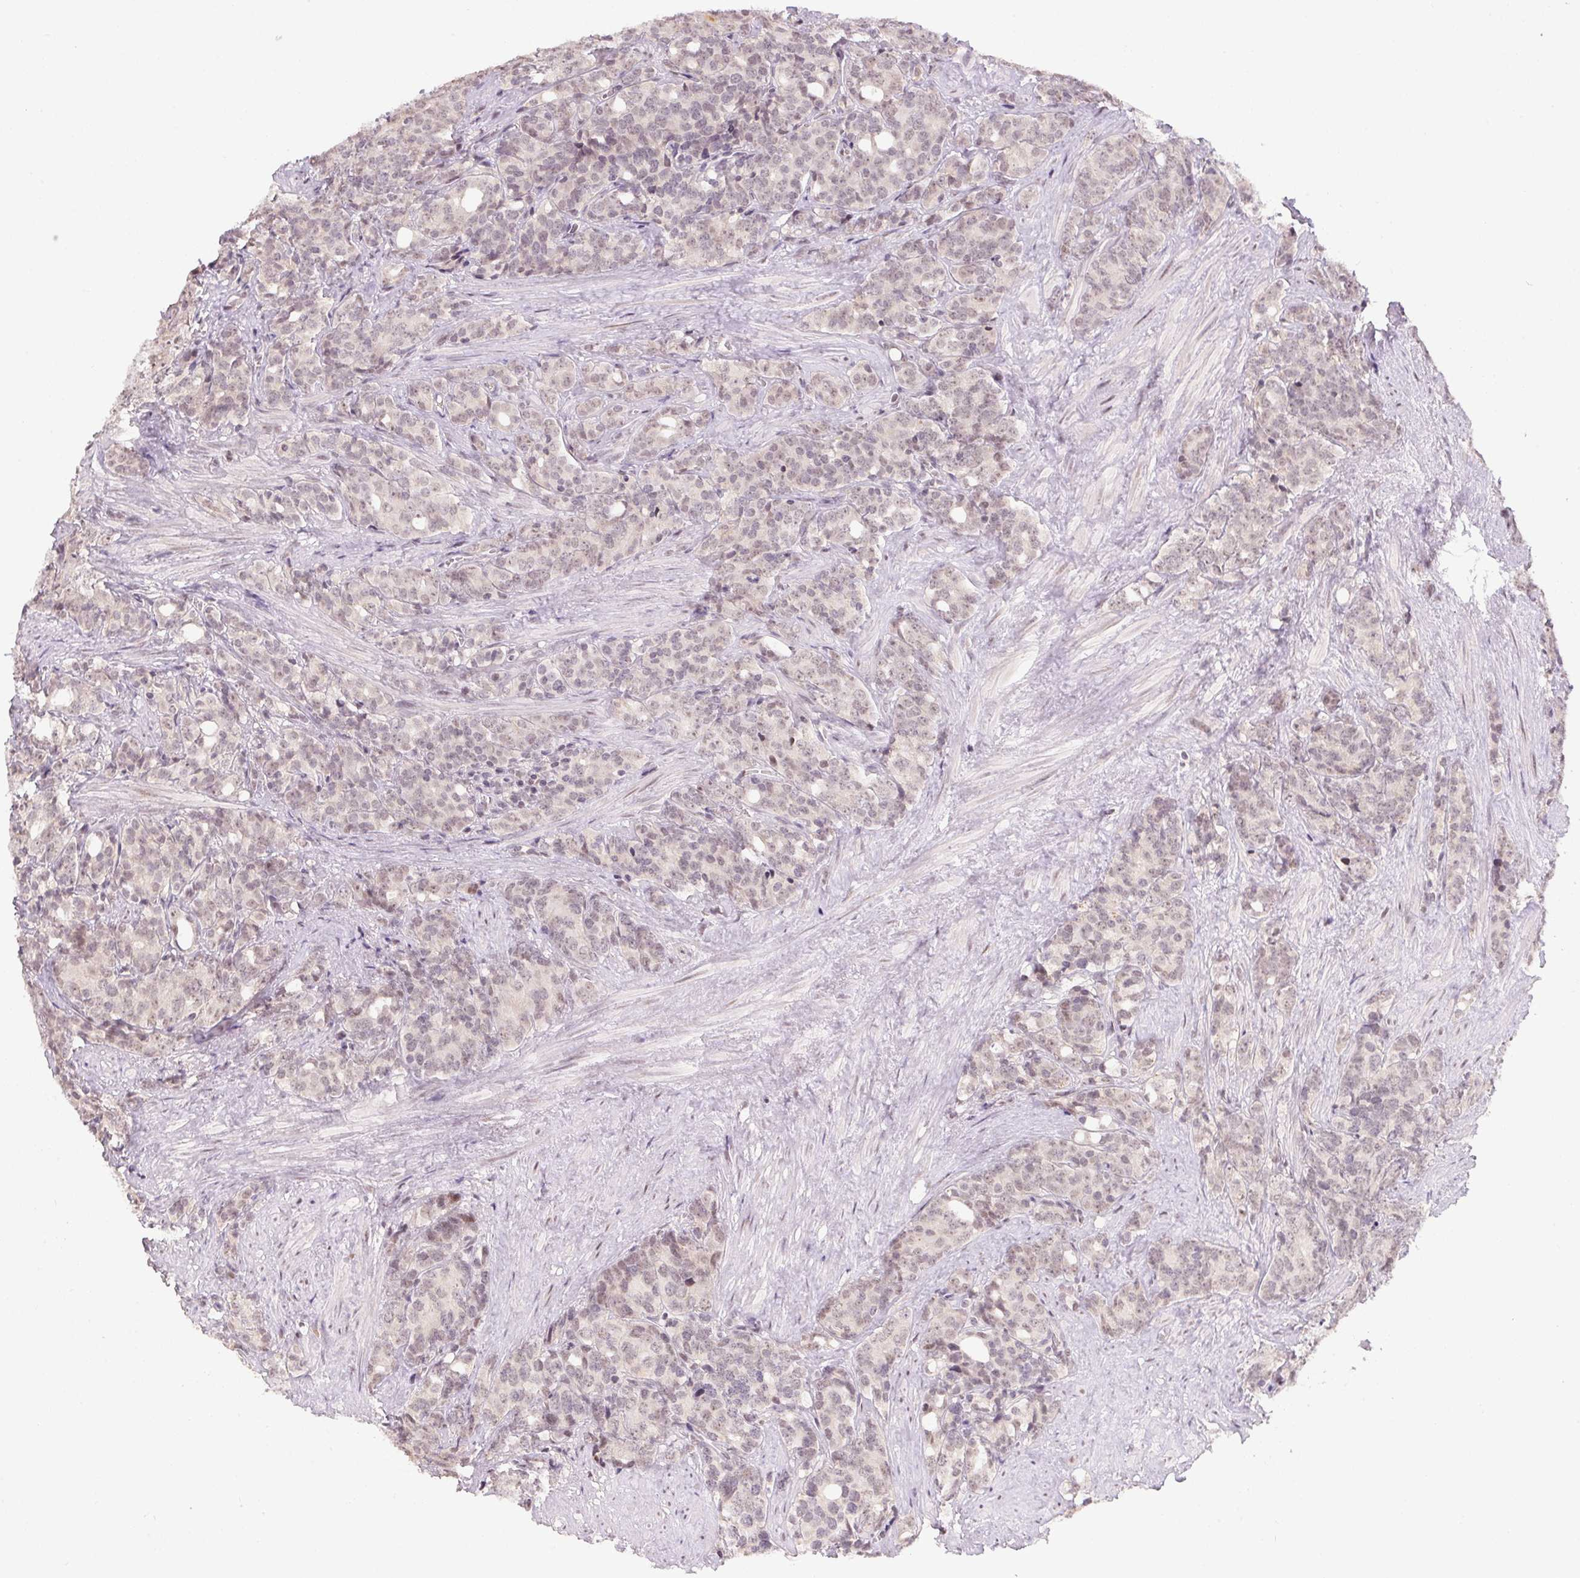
{"staining": {"intensity": "weak", "quantity": "<25%", "location": "nuclear"}, "tissue": "prostate cancer", "cell_type": "Tumor cells", "image_type": "cancer", "snomed": [{"axis": "morphology", "description": "Adenocarcinoma, High grade"}, {"axis": "topography", "description": "Prostate"}], "caption": "Prostate cancer (high-grade adenocarcinoma) was stained to show a protein in brown. There is no significant expression in tumor cells.", "gene": "KDM4D", "patient": {"sex": "male", "age": 84}}